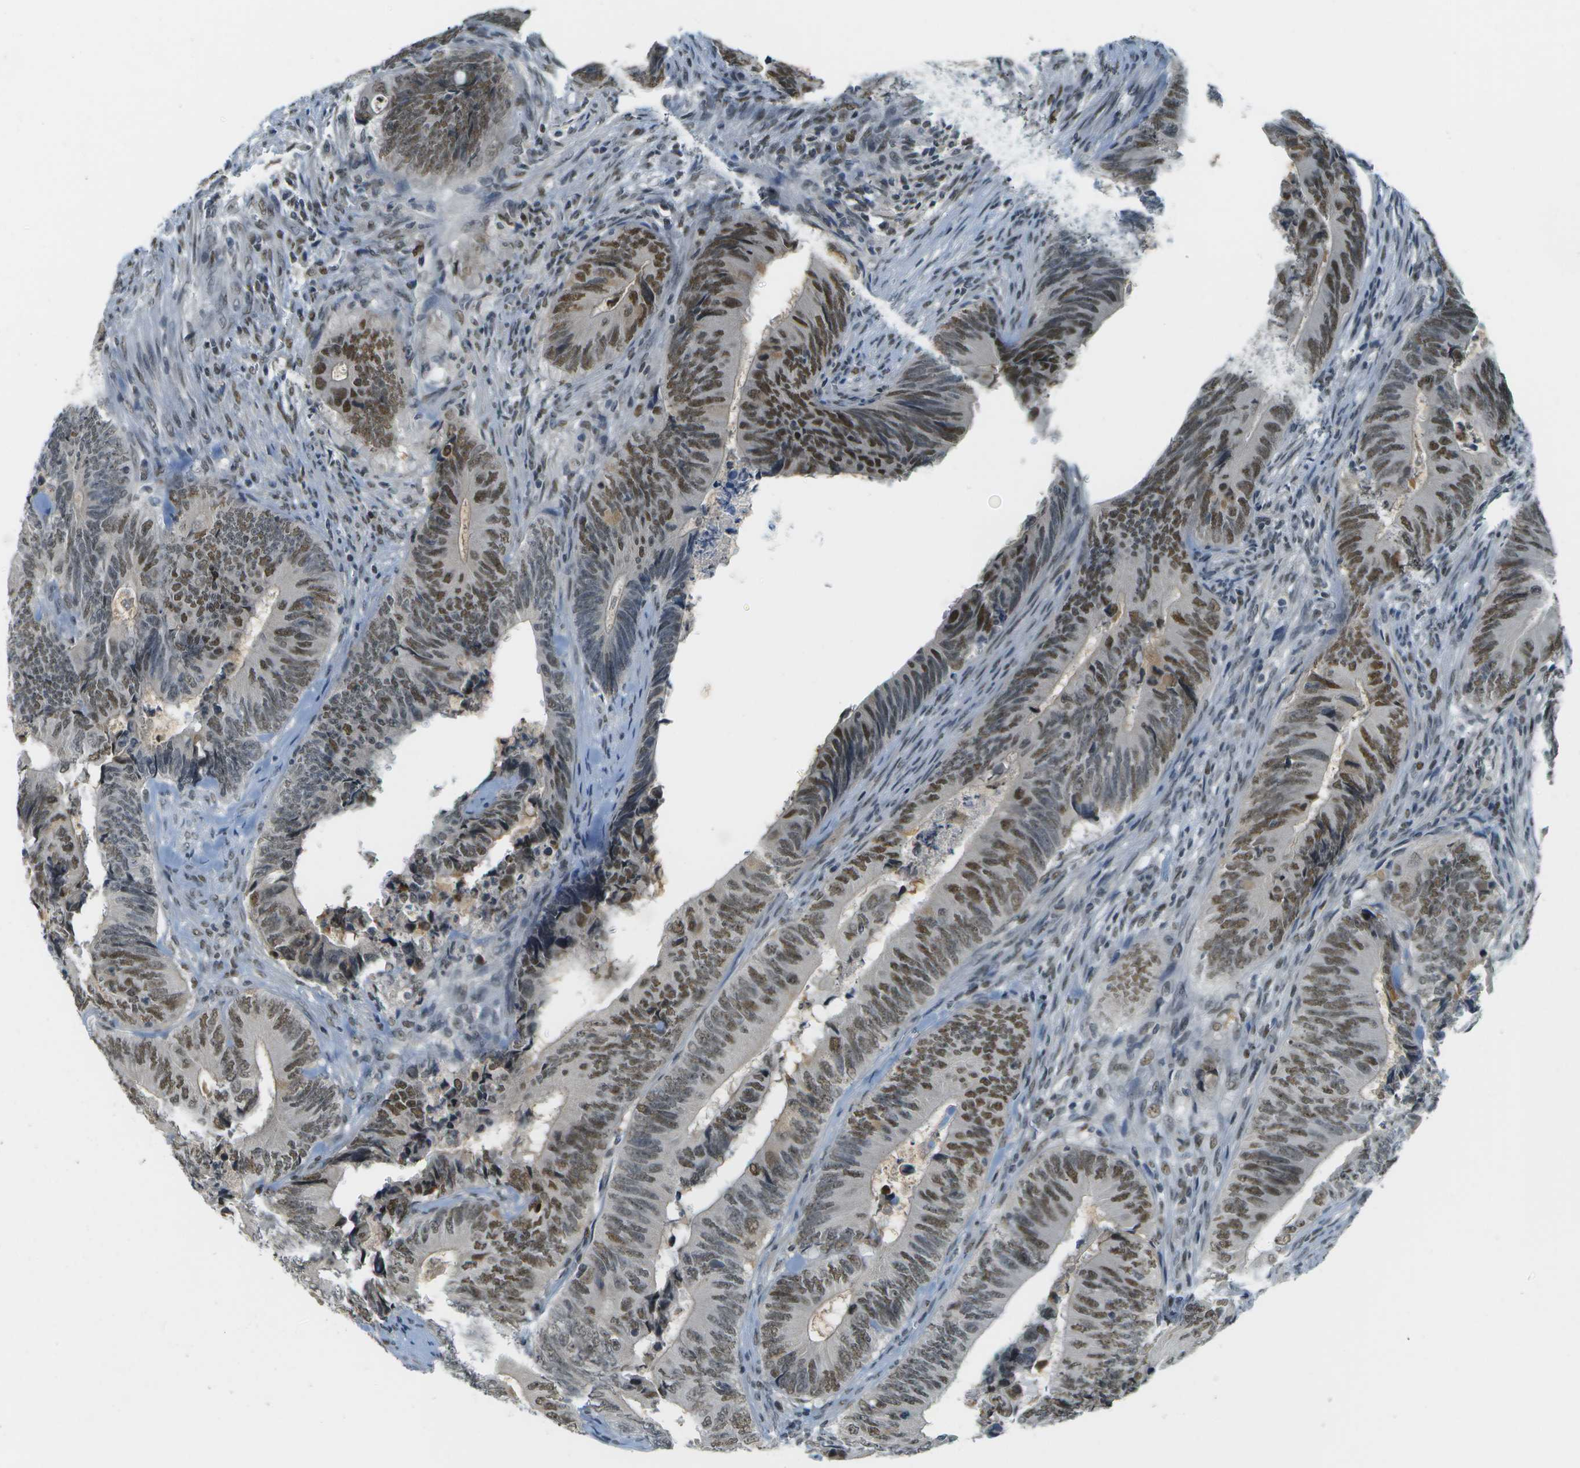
{"staining": {"intensity": "strong", "quantity": "25%-75%", "location": "nuclear"}, "tissue": "colorectal cancer", "cell_type": "Tumor cells", "image_type": "cancer", "snomed": [{"axis": "morphology", "description": "Normal tissue, NOS"}, {"axis": "morphology", "description": "Adenocarcinoma, NOS"}, {"axis": "topography", "description": "Colon"}], "caption": "DAB (3,3'-diaminobenzidine) immunohistochemical staining of human colorectal adenocarcinoma displays strong nuclear protein expression in about 25%-75% of tumor cells. (Brightfield microscopy of DAB IHC at high magnification).", "gene": "CBX5", "patient": {"sex": "male", "age": 56}}